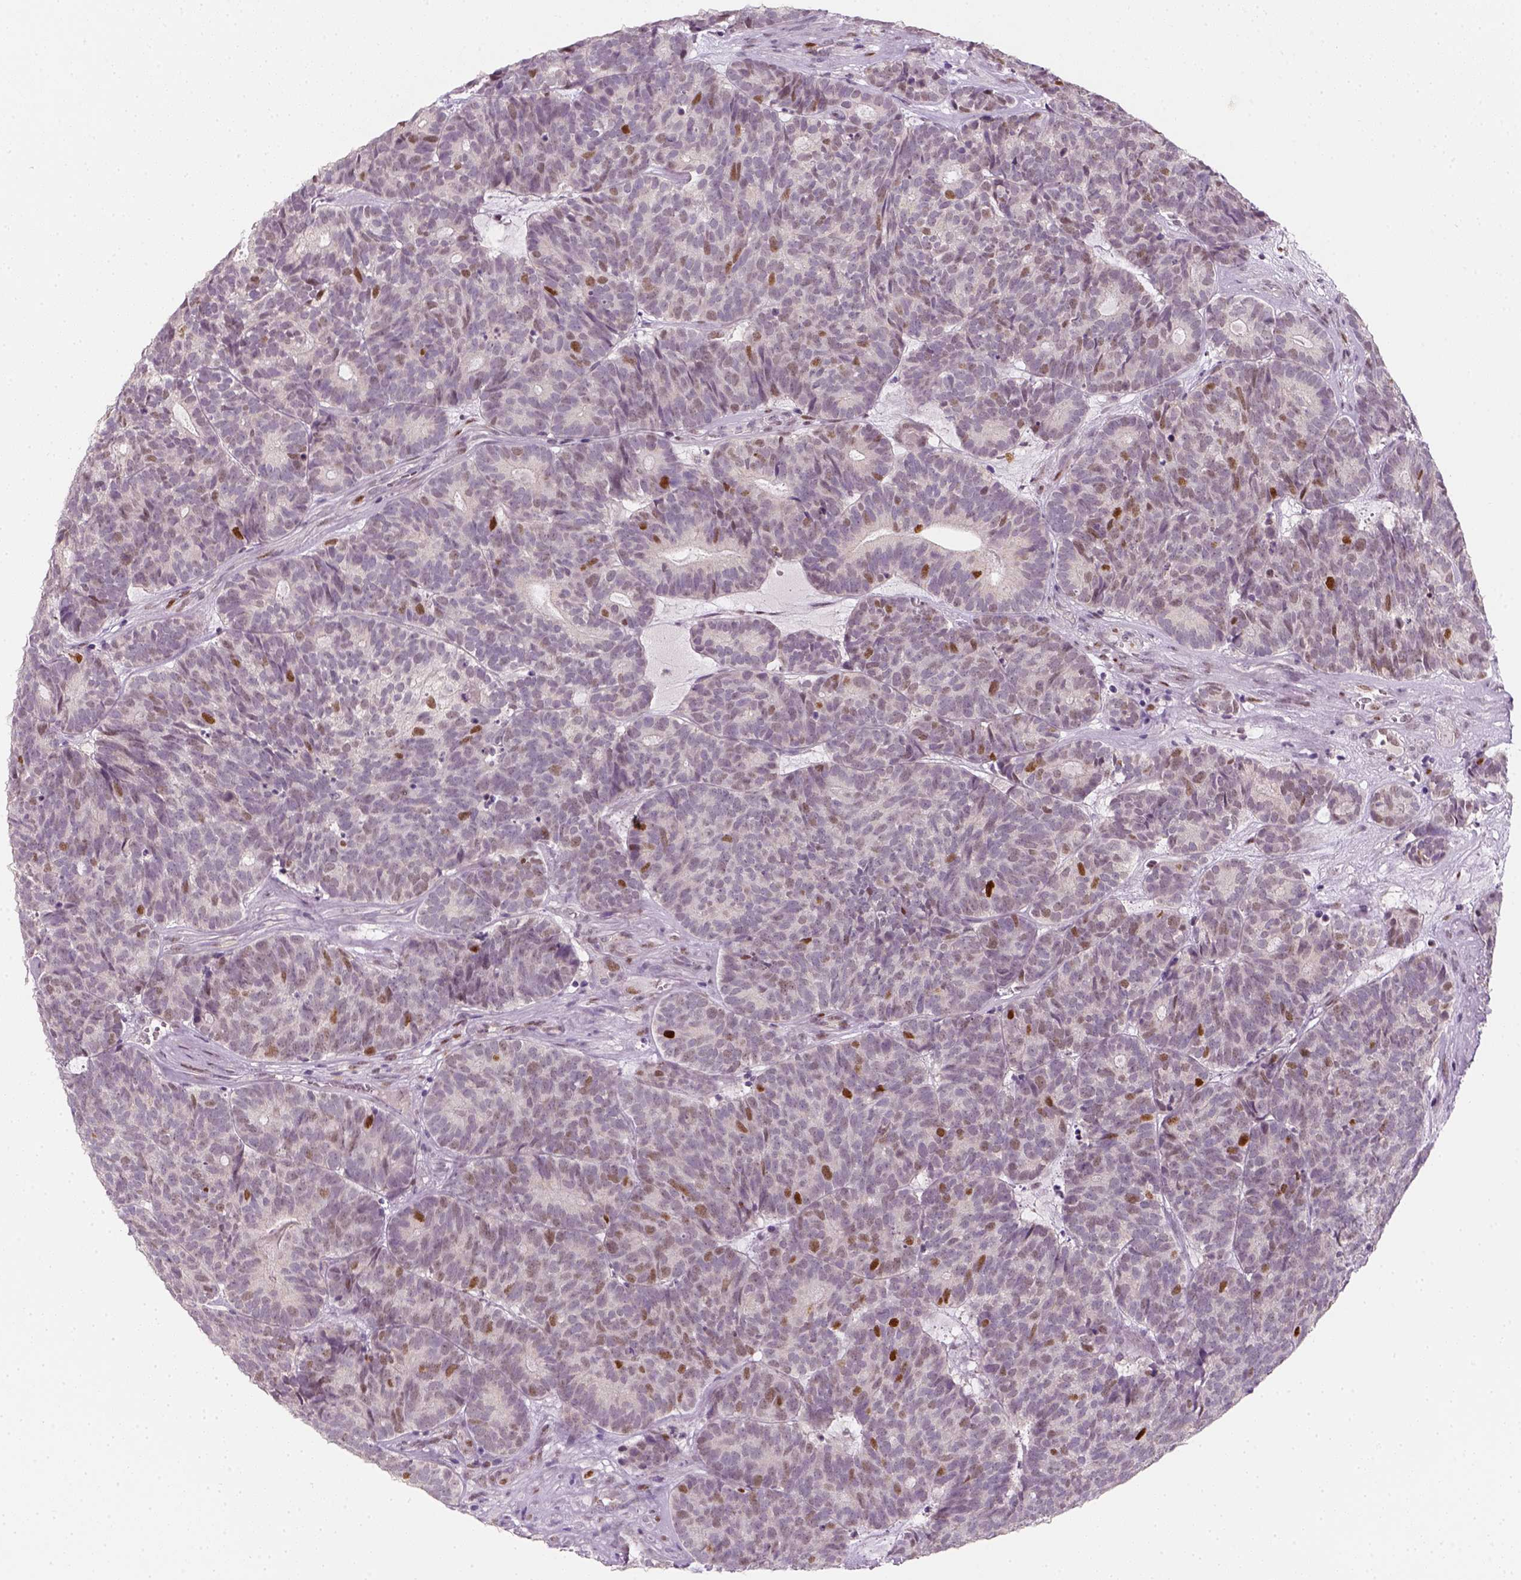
{"staining": {"intensity": "moderate", "quantity": "<25%", "location": "nuclear"}, "tissue": "head and neck cancer", "cell_type": "Tumor cells", "image_type": "cancer", "snomed": [{"axis": "morphology", "description": "Adenocarcinoma, NOS"}, {"axis": "topography", "description": "Head-Neck"}], "caption": "This histopathology image demonstrates immunohistochemistry staining of human head and neck cancer (adenocarcinoma), with low moderate nuclear positivity in about <25% of tumor cells.", "gene": "TP53", "patient": {"sex": "female", "age": 81}}